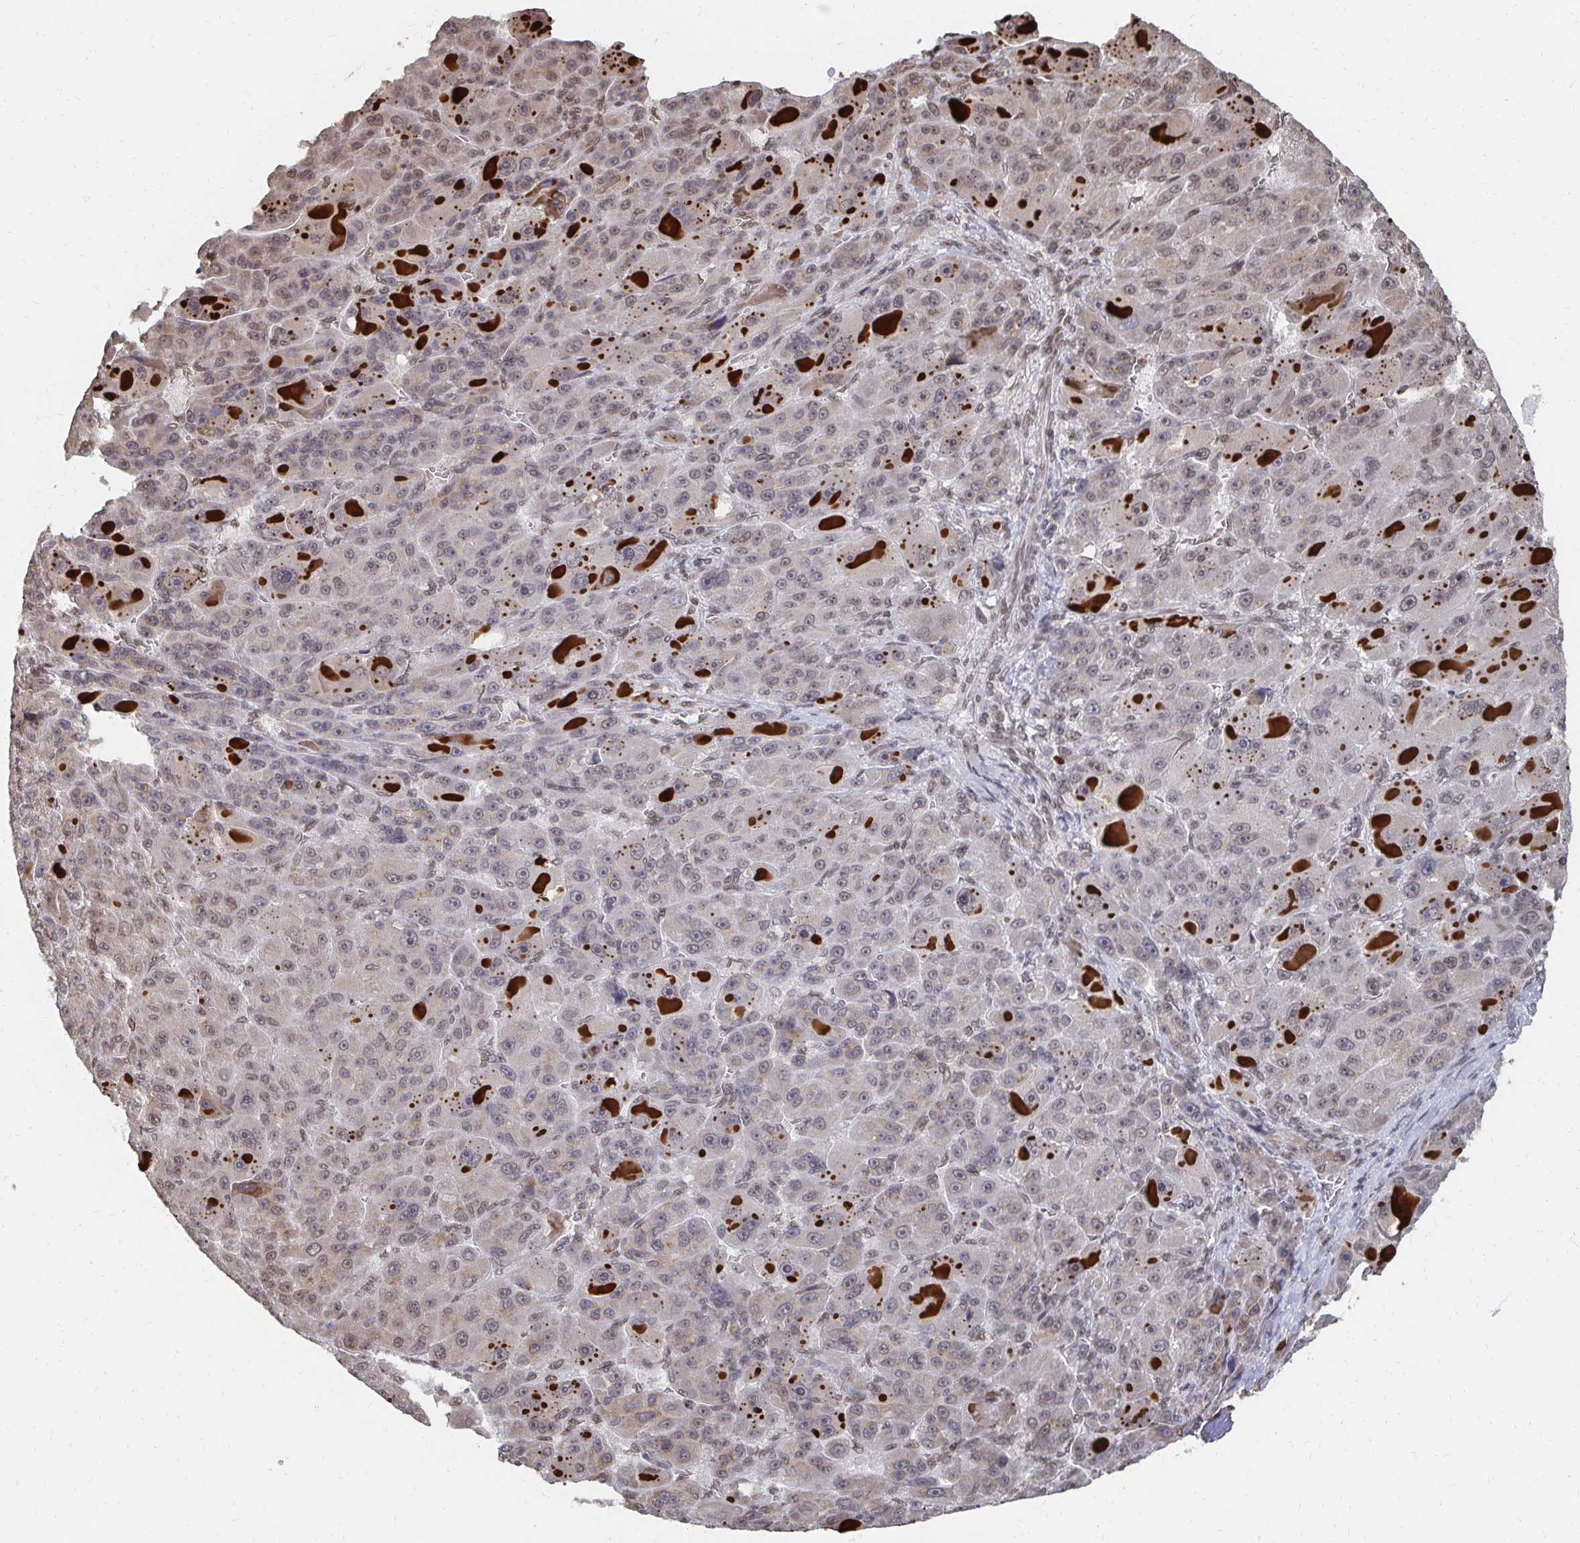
{"staining": {"intensity": "moderate", "quantity": "25%-75%", "location": "nuclear"}, "tissue": "liver cancer", "cell_type": "Tumor cells", "image_type": "cancer", "snomed": [{"axis": "morphology", "description": "Carcinoma, Hepatocellular, NOS"}, {"axis": "topography", "description": "Liver"}], "caption": "A photomicrograph of human liver cancer (hepatocellular carcinoma) stained for a protein exhibits moderate nuclear brown staining in tumor cells.", "gene": "GTF3C6", "patient": {"sex": "male", "age": 76}}